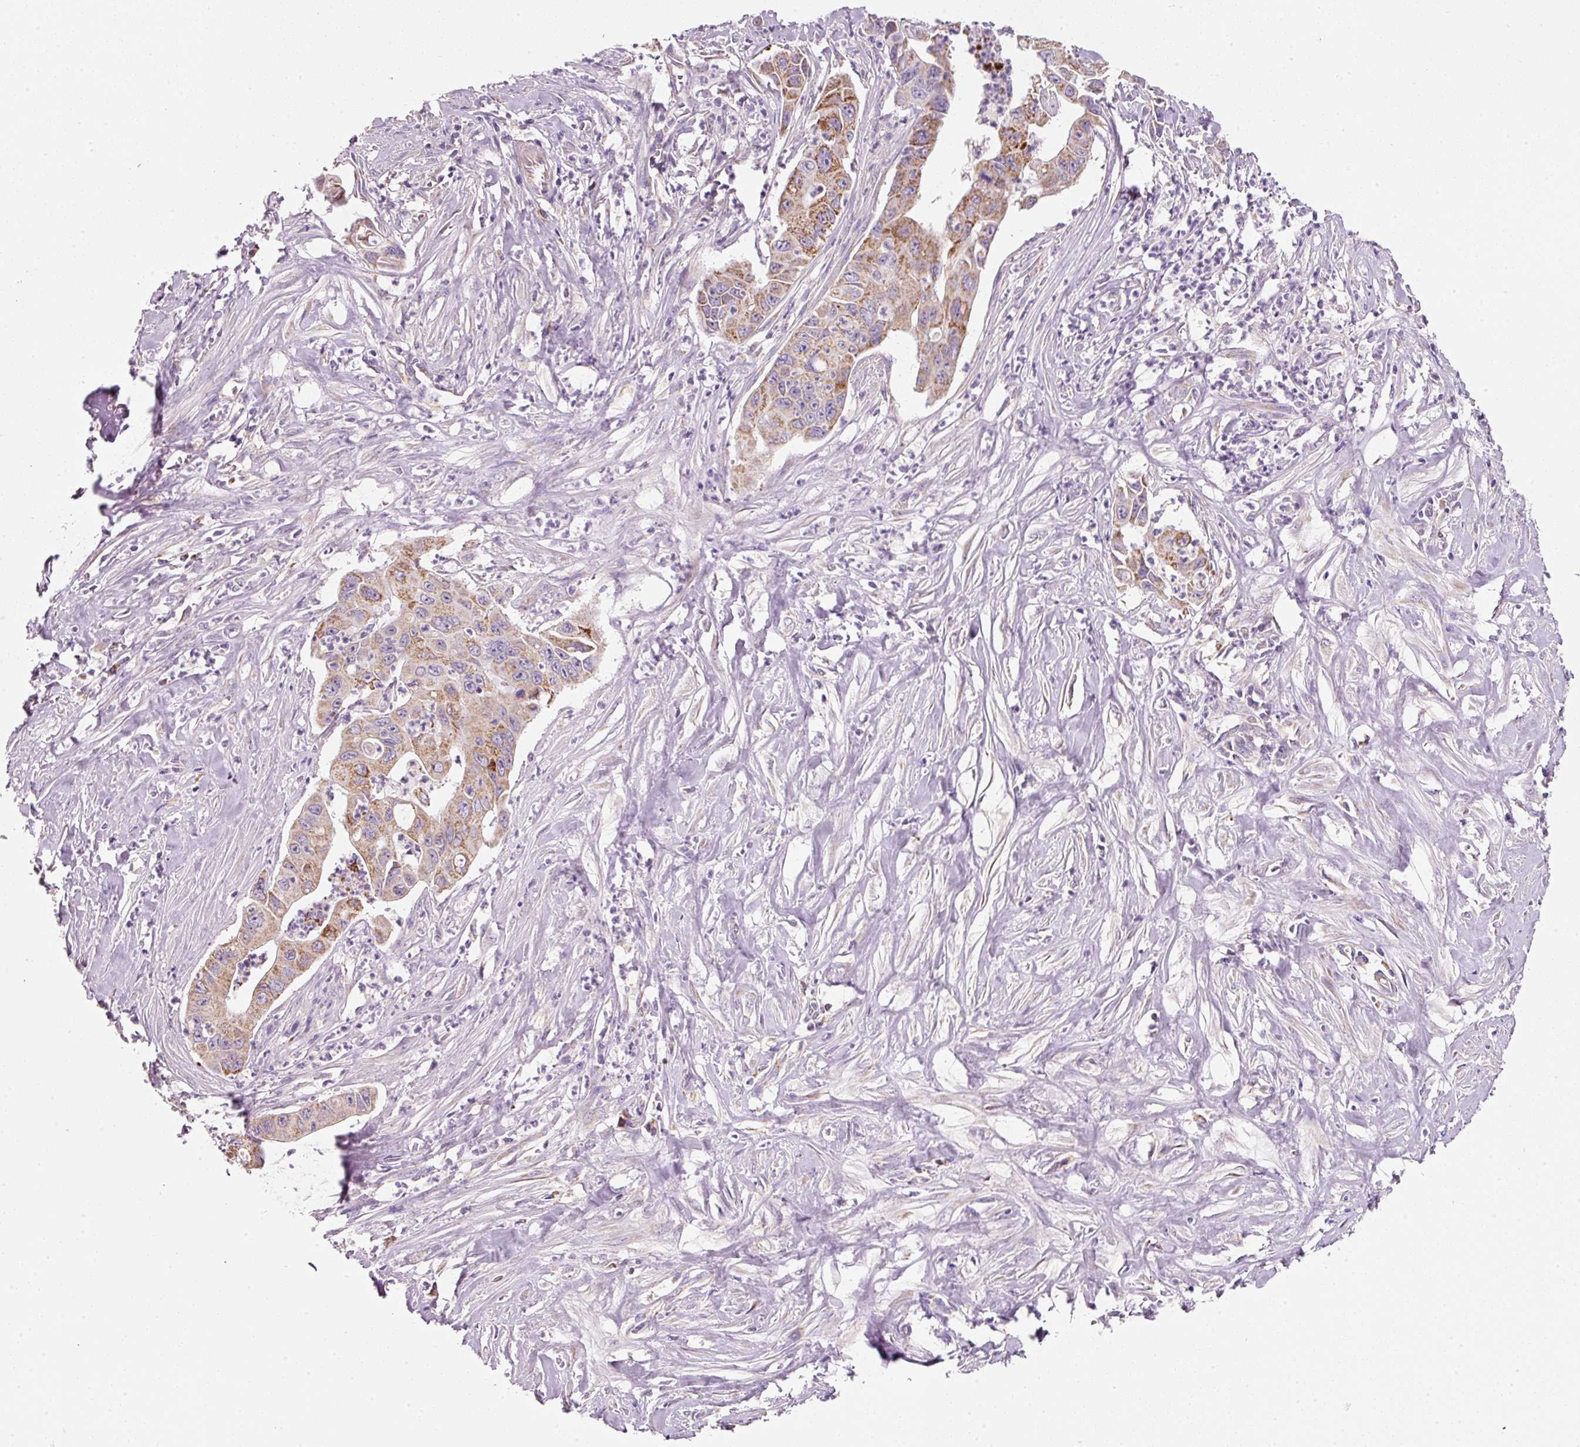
{"staining": {"intensity": "moderate", "quantity": ">75%", "location": "cytoplasmic/membranous"}, "tissue": "pancreatic cancer", "cell_type": "Tumor cells", "image_type": "cancer", "snomed": [{"axis": "morphology", "description": "Adenocarcinoma, NOS"}, {"axis": "topography", "description": "Pancreas"}], "caption": "Immunohistochemistry (IHC) photomicrograph of neoplastic tissue: pancreatic cancer (adenocarcinoma) stained using immunohistochemistry (IHC) exhibits medium levels of moderate protein expression localized specifically in the cytoplasmic/membranous of tumor cells, appearing as a cytoplasmic/membranous brown color.", "gene": "NDUFA1", "patient": {"sex": "male", "age": 73}}